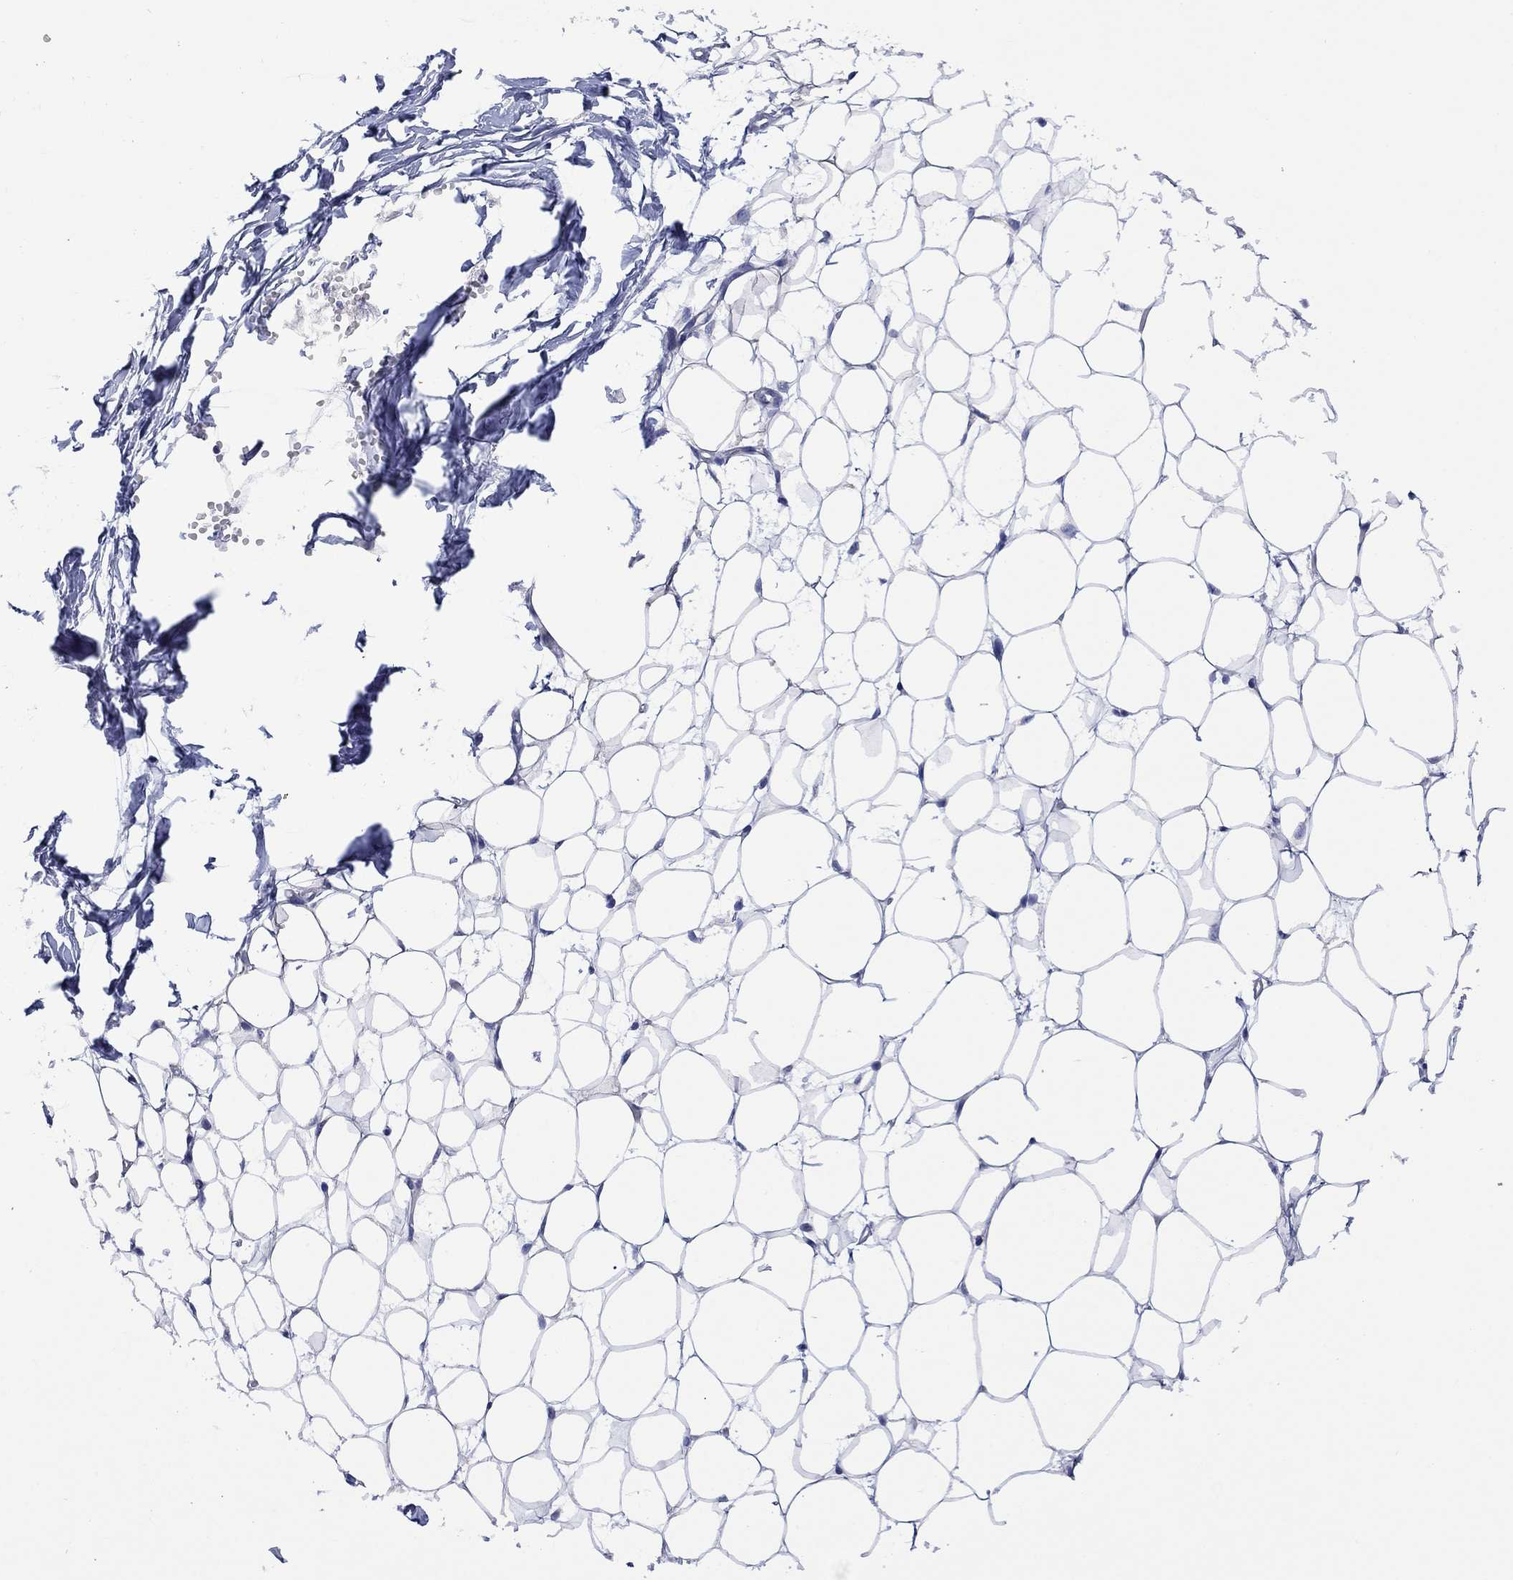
{"staining": {"intensity": "negative", "quantity": "none", "location": "none"}, "tissue": "breast", "cell_type": "Adipocytes", "image_type": "normal", "snomed": [{"axis": "morphology", "description": "Normal tissue, NOS"}, {"axis": "topography", "description": "Breast"}], "caption": "Immunohistochemistry image of unremarkable breast stained for a protein (brown), which displays no expression in adipocytes.", "gene": "CLVS1", "patient": {"sex": "female", "age": 37}}